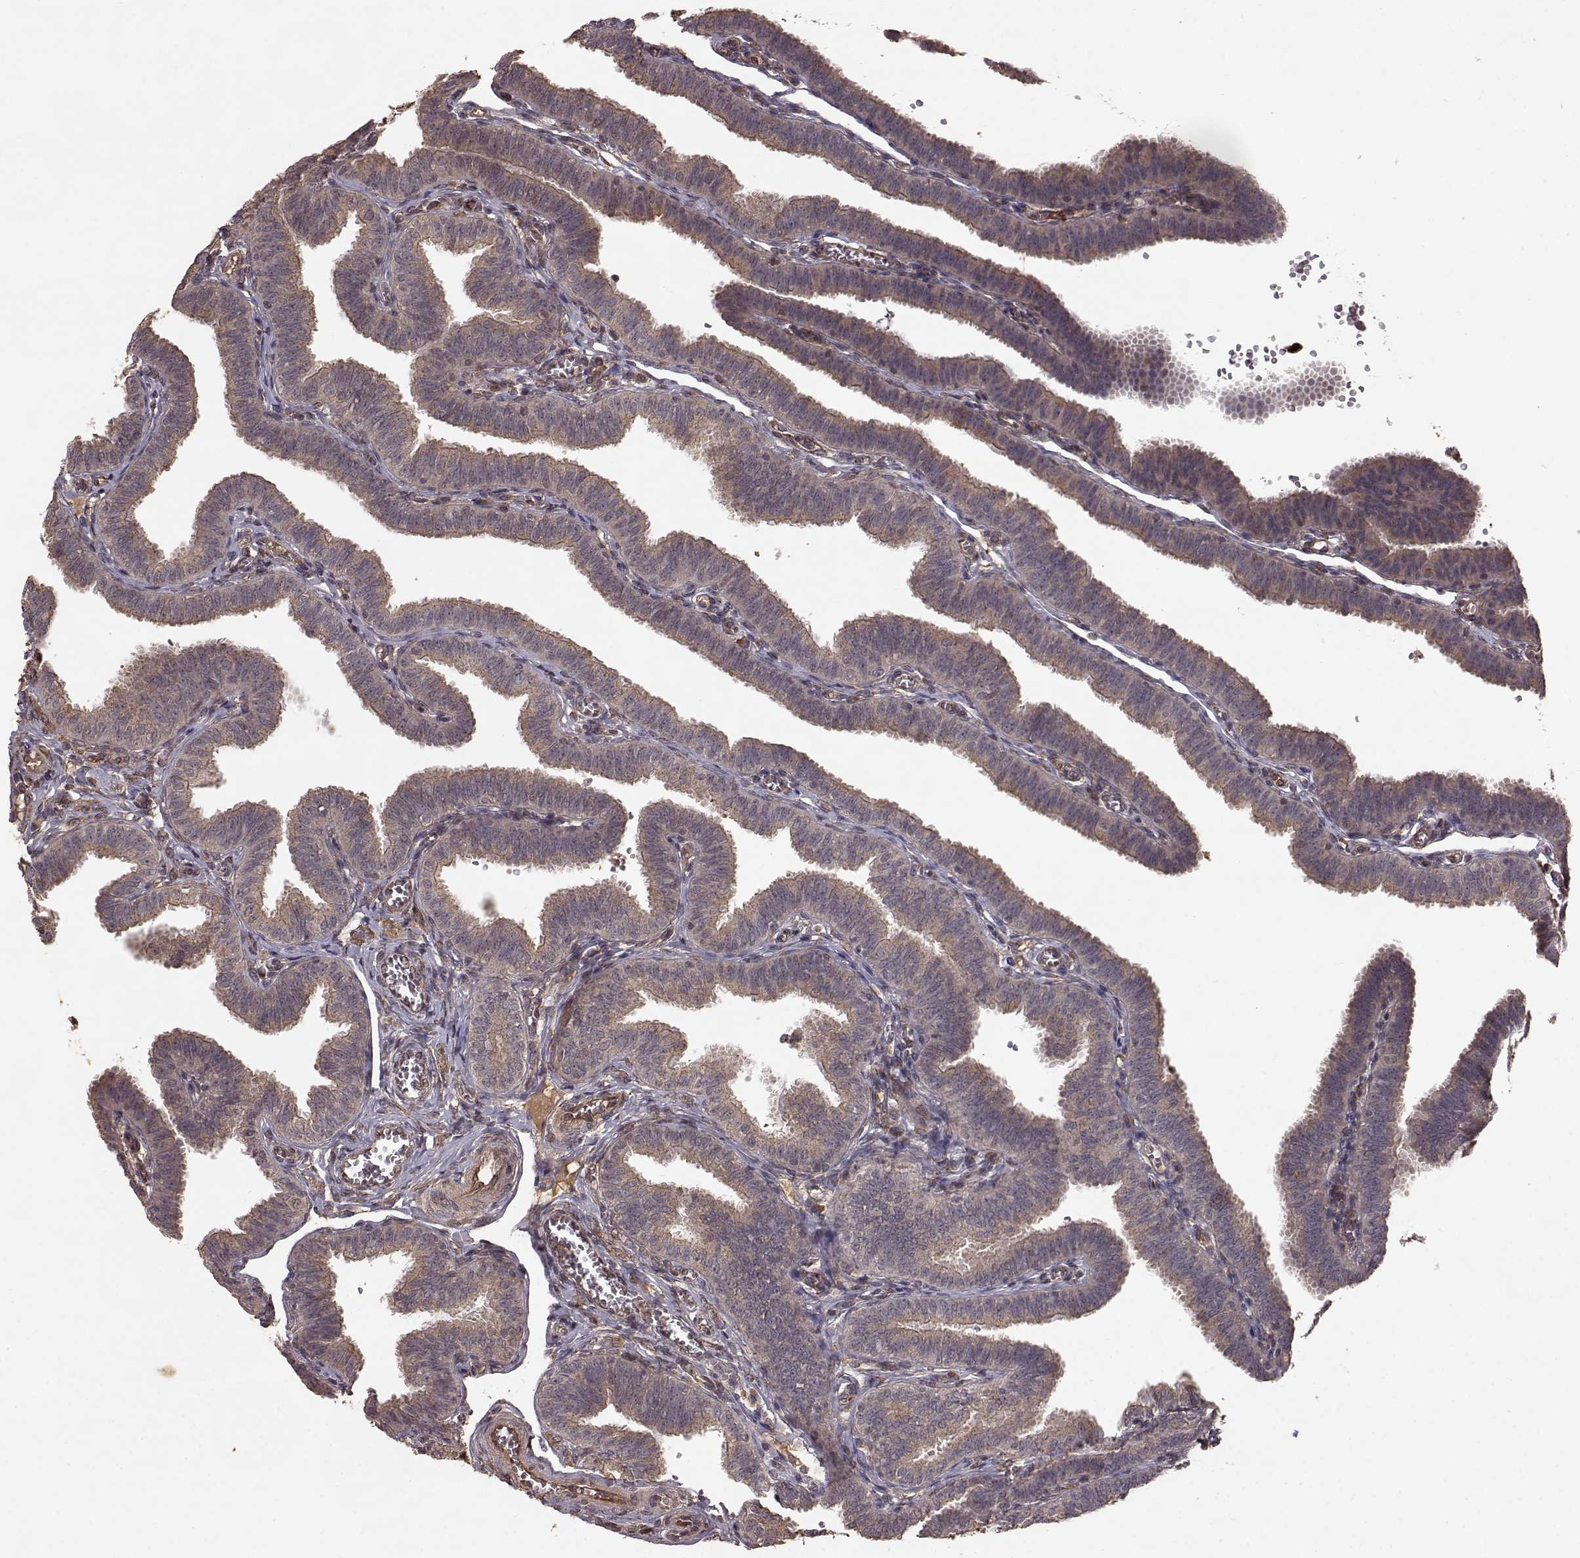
{"staining": {"intensity": "weak", "quantity": ">75%", "location": "cytoplasmic/membranous"}, "tissue": "fallopian tube", "cell_type": "Glandular cells", "image_type": "normal", "snomed": [{"axis": "morphology", "description": "Normal tissue, NOS"}, {"axis": "topography", "description": "Fallopian tube"}], "caption": "Immunohistochemical staining of normal human fallopian tube exhibits >75% levels of weak cytoplasmic/membranous protein expression in approximately >75% of glandular cells. The staining was performed using DAB, with brown indicating positive protein expression. Nuclei are stained blue with hematoxylin.", "gene": "FSTL1", "patient": {"sex": "female", "age": 25}}